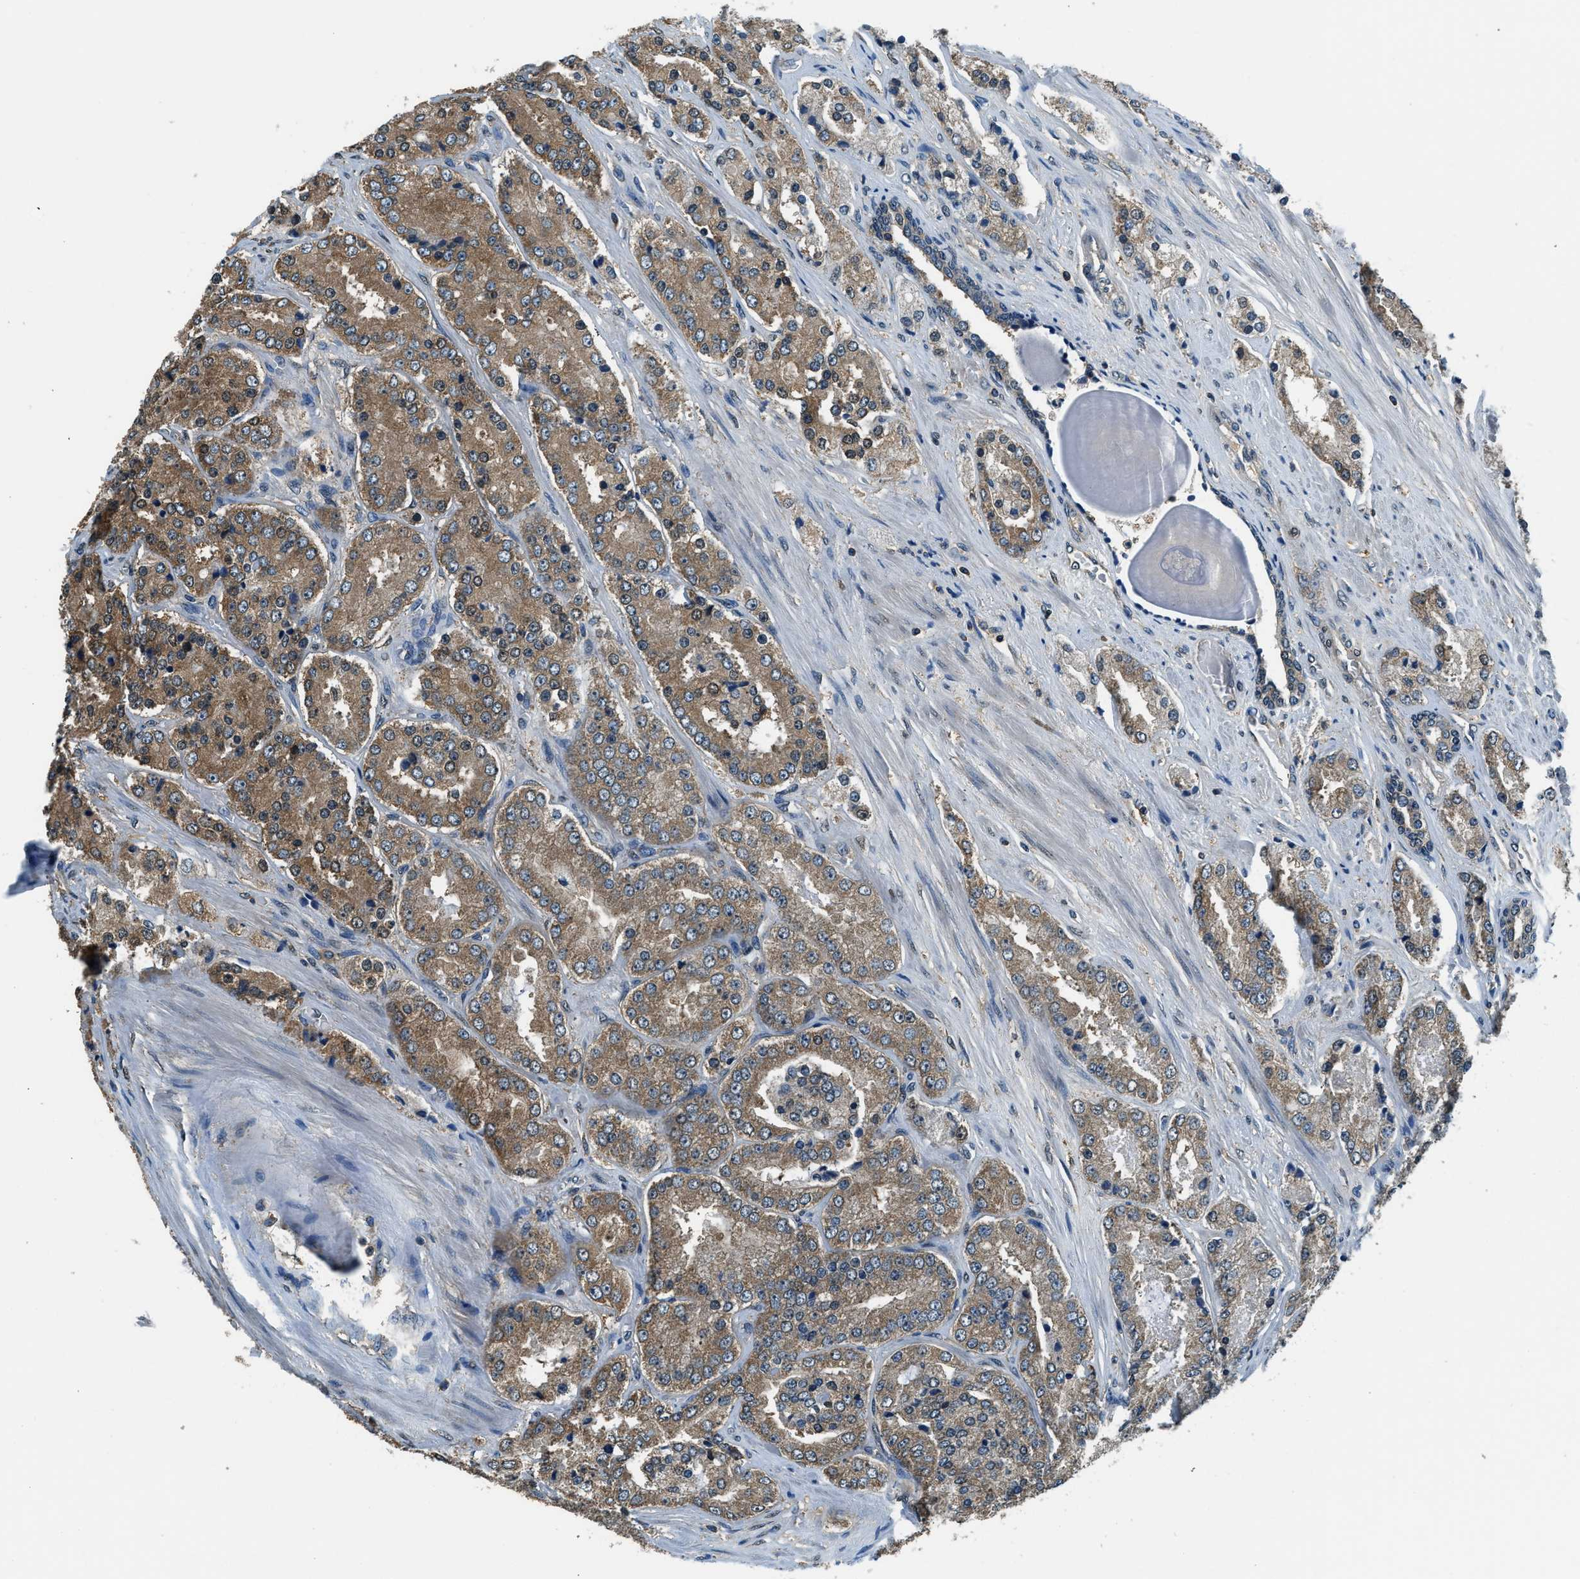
{"staining": {"intensity": "moderate", "quantity": "25%-75%", "location": "cytoplasmic/membranous"}, "tissue": "prostate cancer", "cell_type": "Tumor cells", "image_type": "cancer", "snomed": [{"axis": "morphology", "description": "Adenocarcinoma, High grade"}, {"axis": "topography", "description": "Prostate"}], "caption": "Tumor cells display medium levels of moderate cytoplasmic/membranous positivity in approximately 25%-75% of cells in prostate adenocarcinoma (high-grade). Using DAB (brown) and hematoxylin (blue) stains, captured at high magnification using brightfield microscopy.", "gene": "ARFGAP2", "patient": {"sex": "male", "age": 65}}